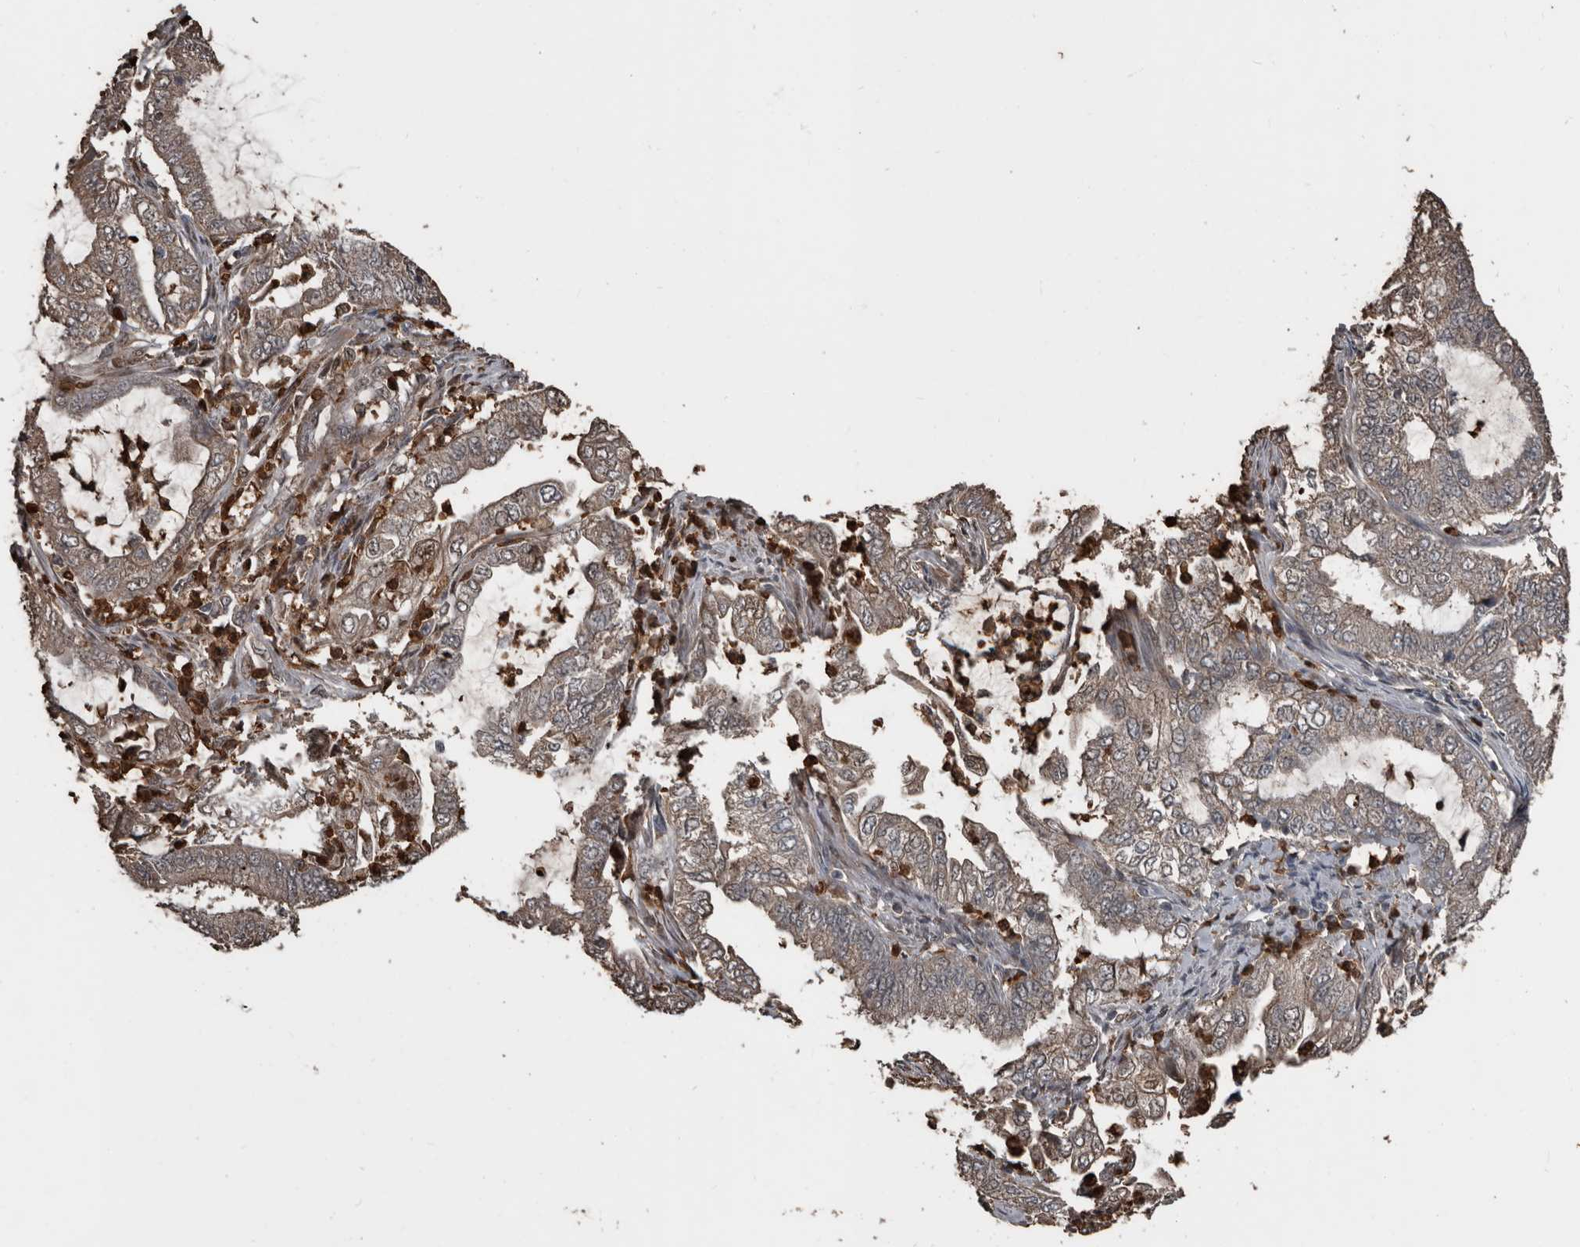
{"staining": {"intensity": "weak", "quantity": "<25%", "location": "cytoplasmic/membranous,nuclear"}, "tissue": "endometrial cancer", "cell_type": "Tumor cells", "image_type": "cancer", "snomed": [{"axis": "morphology", "description": "Adenocarcinoma, NOS"}, {"axis": "topography", "description": "Endometrium"}], "caption": "The photomicrograph reveals no significant staining in tumor cells of endometrial cancer (adenocarcinoma).", "gene": "FSBP", "patient": {"sex": "female", "age": 49}}